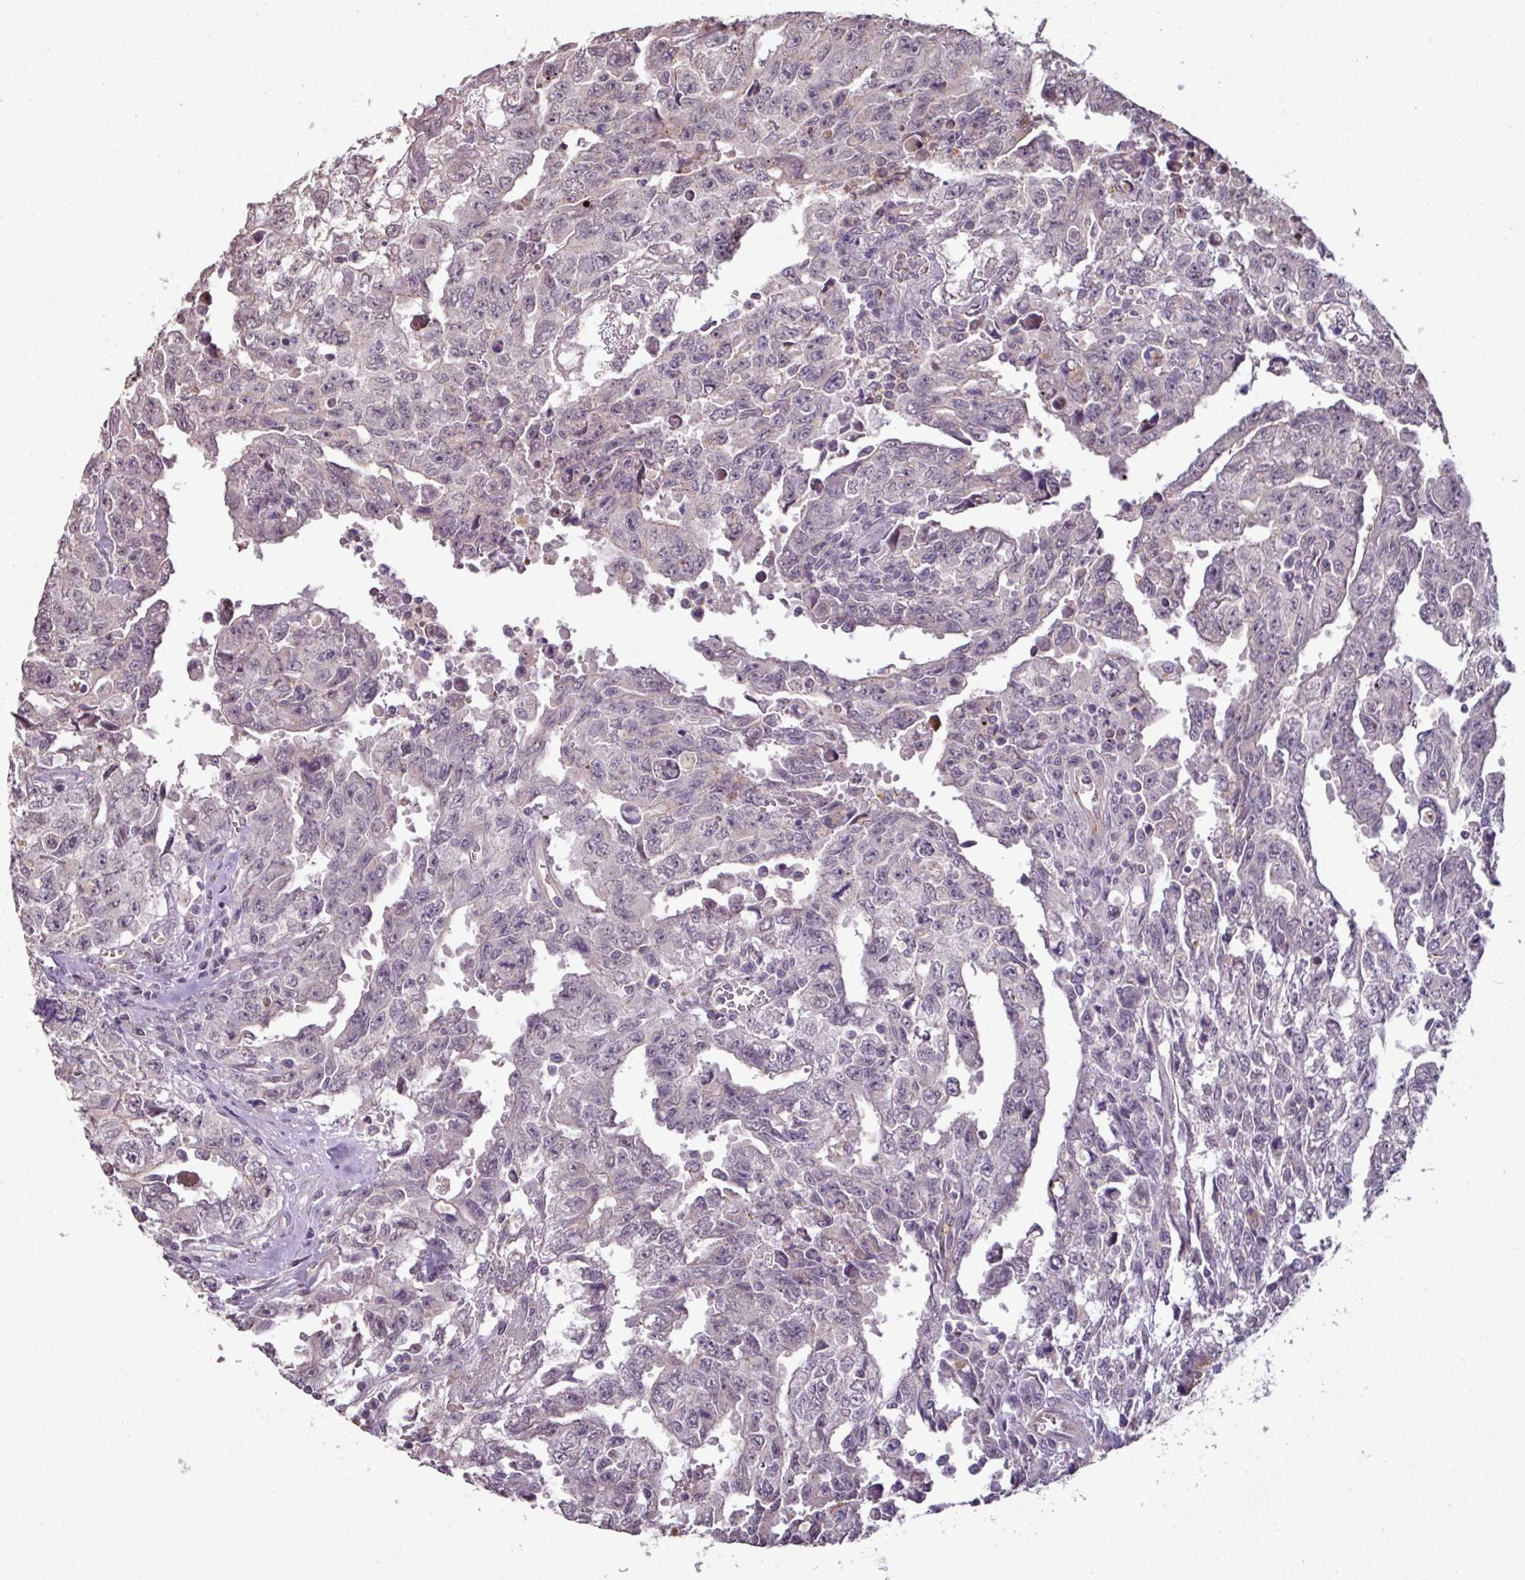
{"staining": {"intensity": "negative", "quantity": "none", "location": "none"}, "tissue": "testis cancer", "cell_type": "Tumor cells", "image_type": "cancer", "snomed": [{"axis": "morphology", "description": "Carcinoma, Embryonal, NOS"}, {"axis": "topography", "description": "Testis"}], "caption": "This micrograph is of embryonal carcinoma (testis) stained with immunohistochemistry to label a protein in brown with the nuclei are counter-stained blue. There is no staining in tumor cells. (DAB (3,3'-diaminobenzidine) immunohistochemistry, high magnification).", "gene": "CXCR5", "patient": {"sex": "male", "age": 24}}